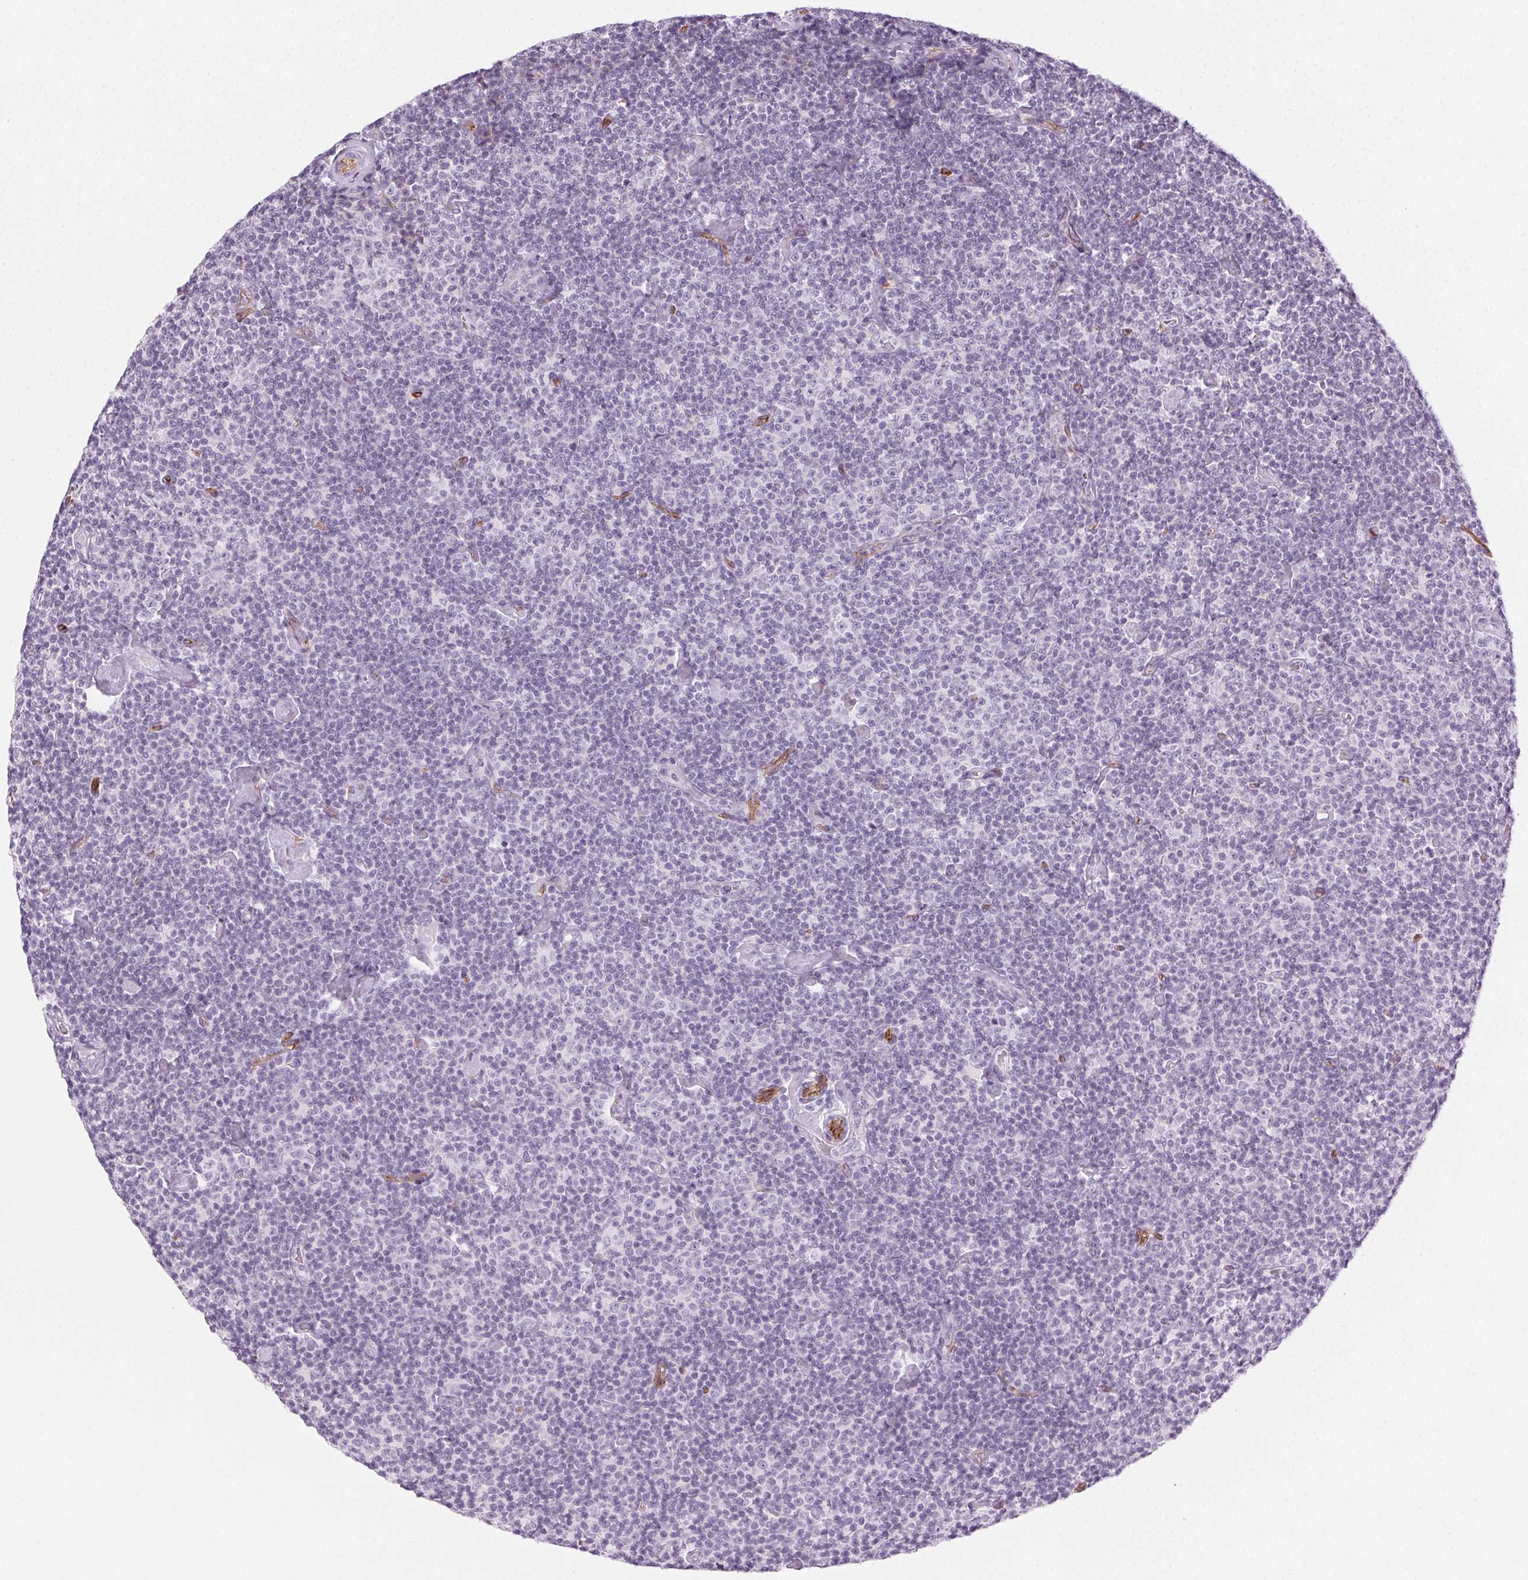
{"staining": {"intensity": "negative", "quantity": "none", "location": "none"}, "tissue": "lymphoma", "cell_type": "Tumor cells", "image_type": "cancer", "snomed": [{"axis": "morphology", "description": "Malignant lymphoma, non-Hodgkin's type, Low grade"}, {"axis": "topography", "description": "Lymph node"}], "caption": "Immunohistochemistry (IHC) of lymphoma demonstrates no expression in tumor cells.", "gene": "AIF1L", "patient": {"sex": "male", "age": 81}}